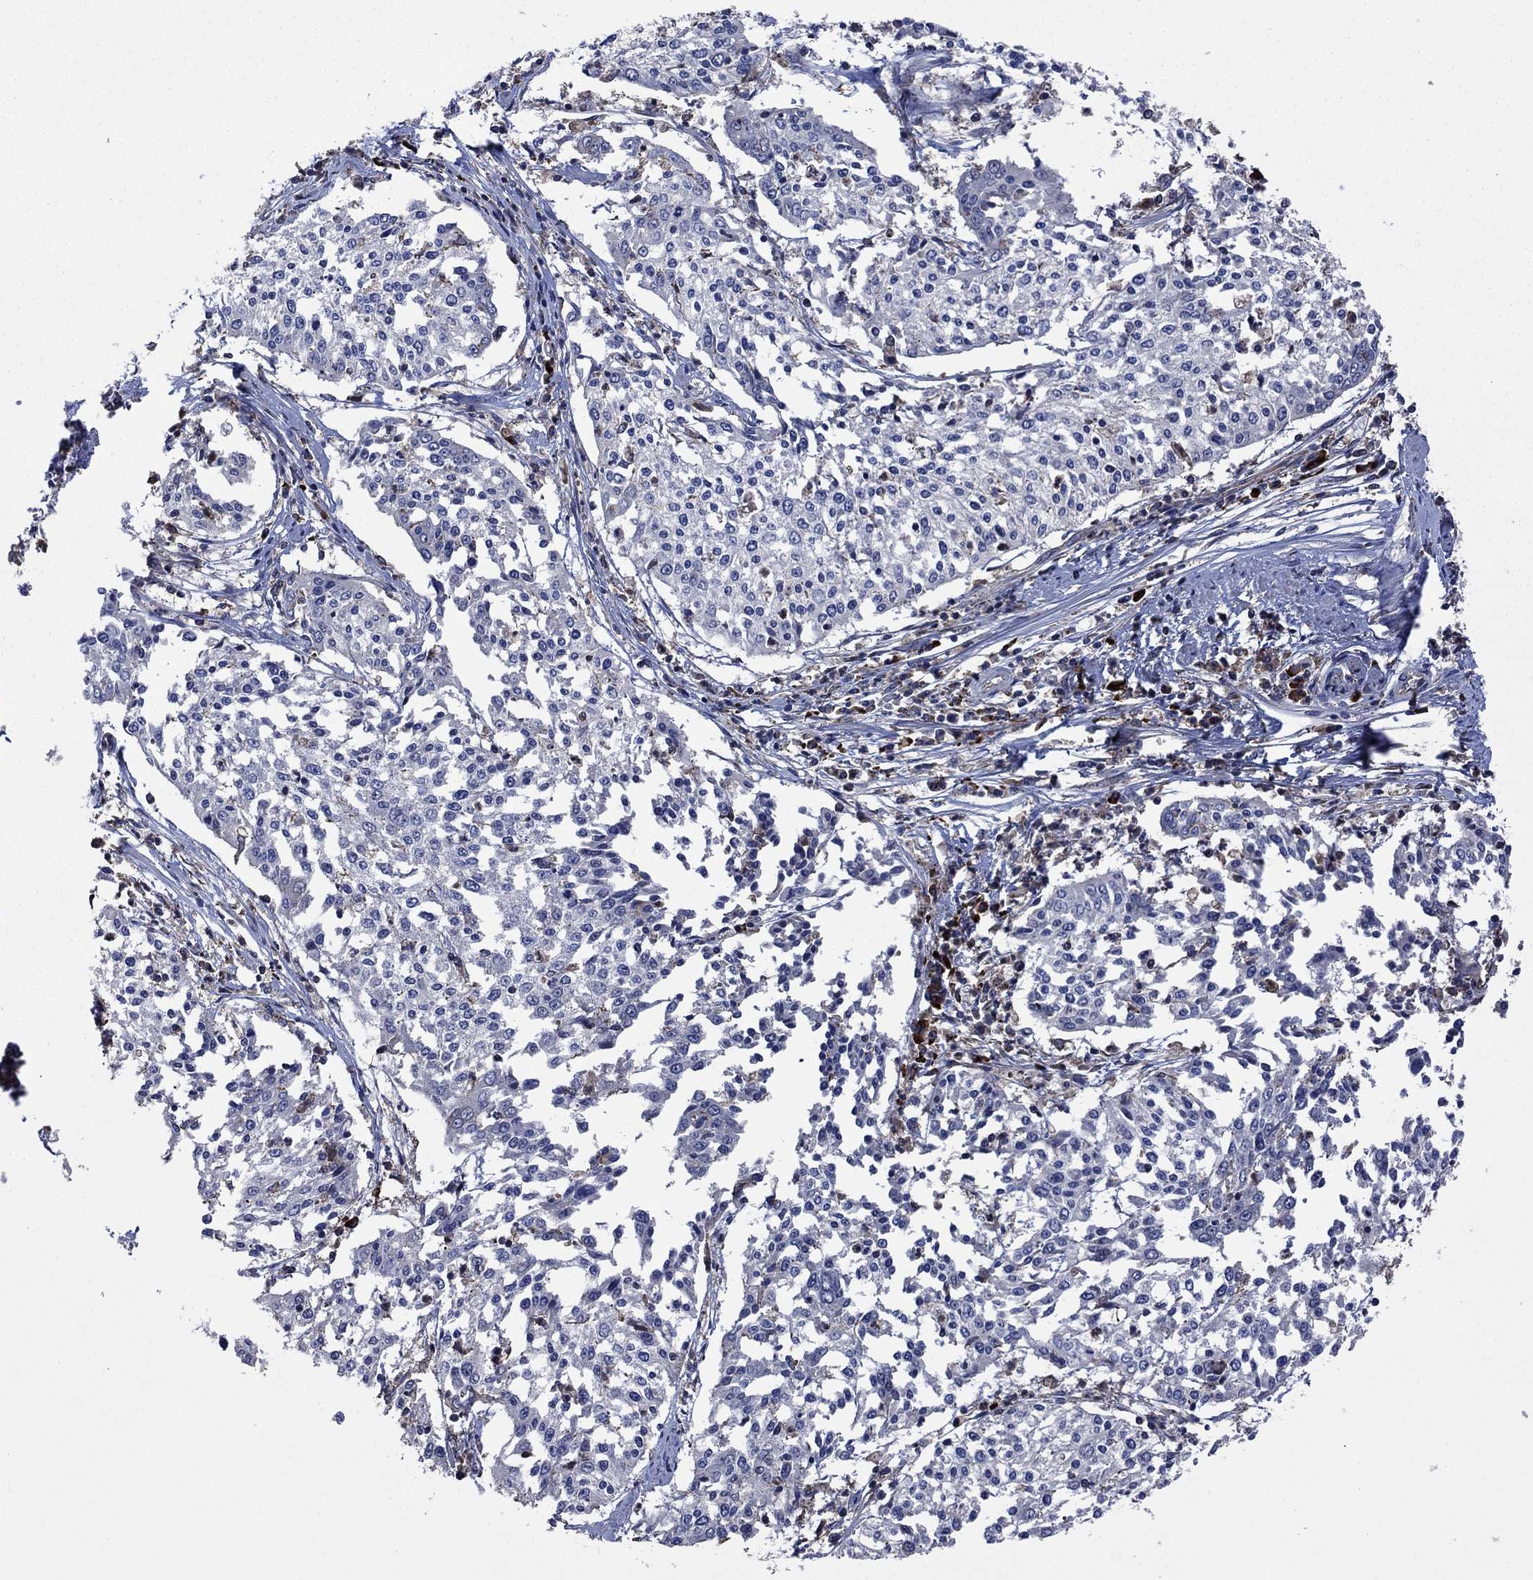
{"staining": {"intensity": "negative", "quantity": "none", "location": "none"}, "tissue": "cervical cancer", "cell_type": "Tumor cells", "image_type": "cancer", "snomed": [{"axis": "morphology", "description": "Squamous cell carcinoma, NOS"}, {"axis": "topography", "description": "Cervix"}], "caption": "DAB (3,3'-diaminobenzidine) immunohistochemical staining of human cervical cancer (squamous cell carcinoma) demonstrates no significant staining in tumor cells.", "gene": "MEA1", "patient": {"sex": "female", "age": 41}}